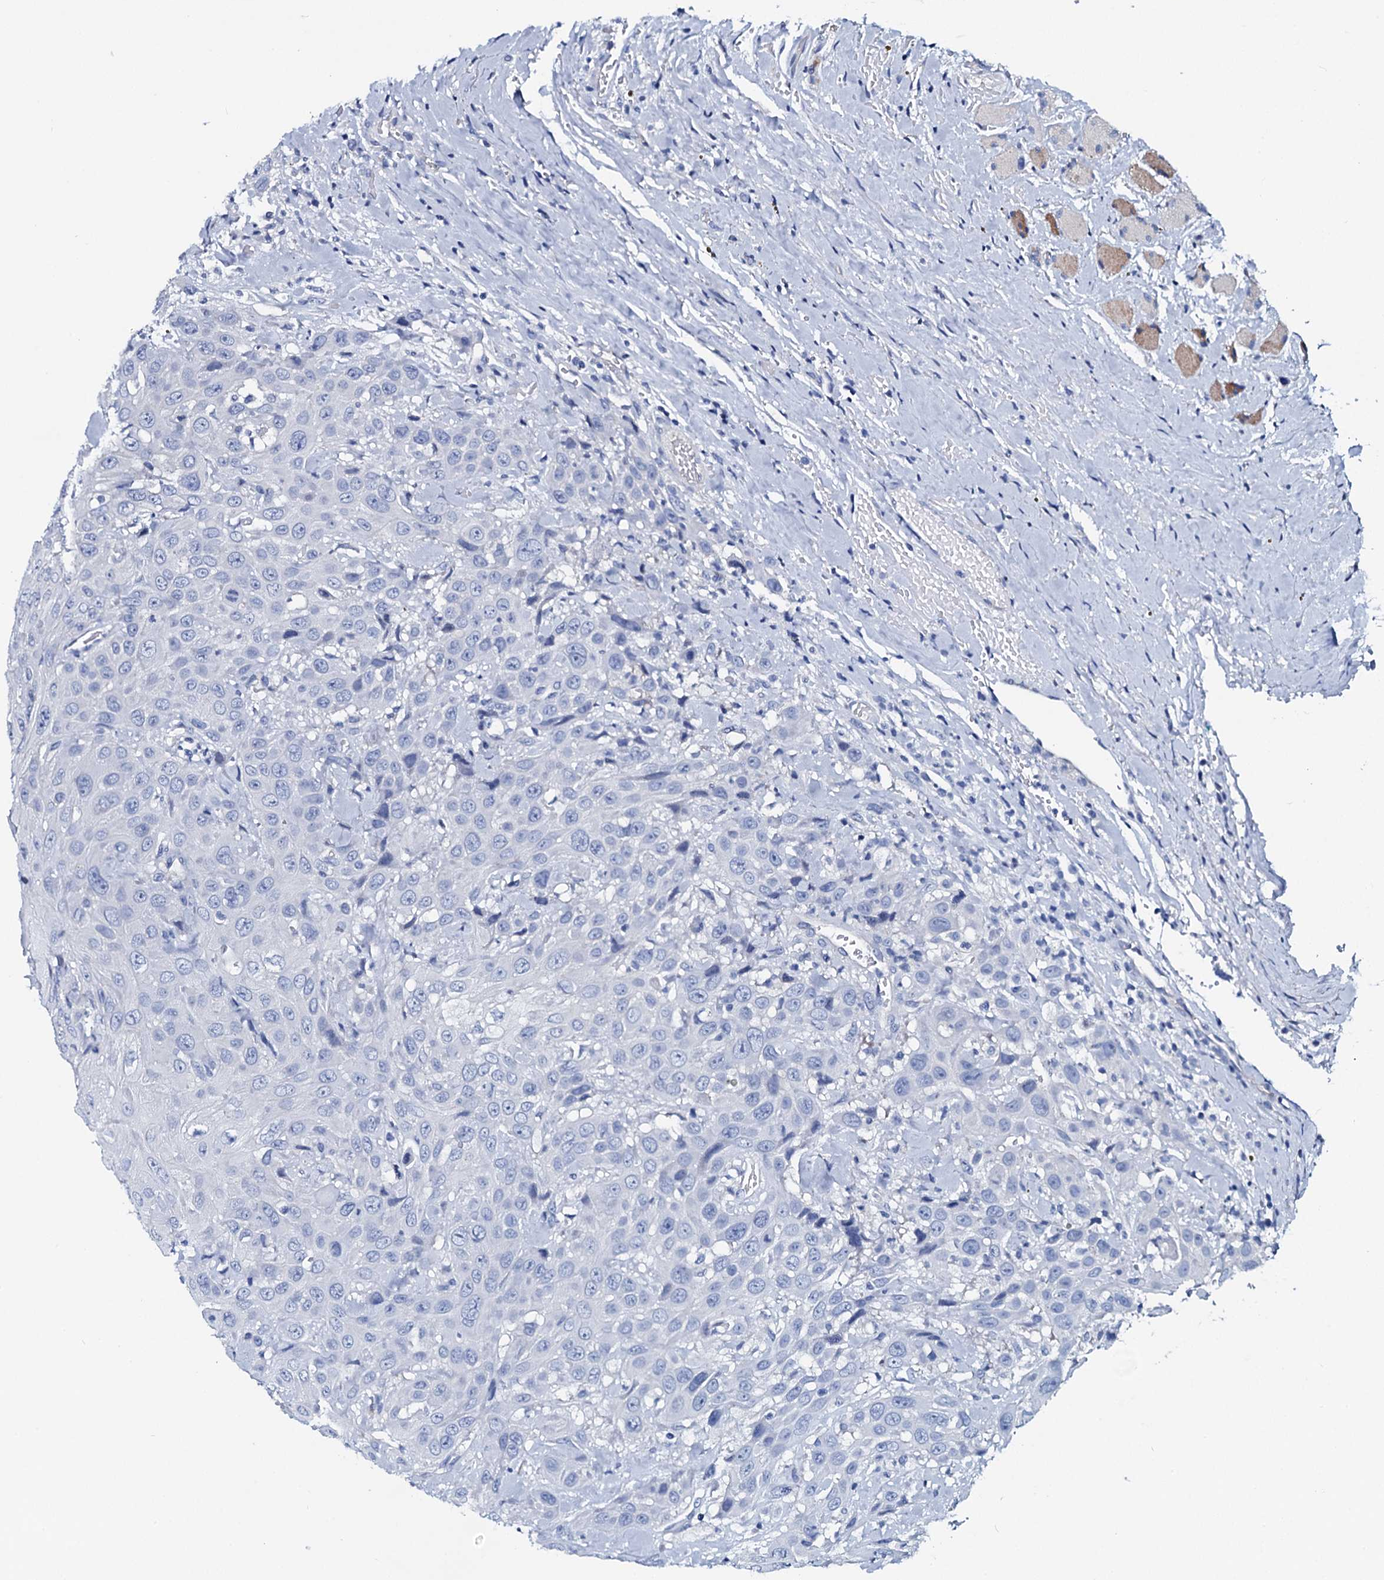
{"staining": {"intensity": "negative", "quantity": "none", "location": "none"}, "tissue": "head and neck cancer", "cell_type": "Tumor cells", "image_type": "cancer", "snomed": [{"axis": "morphology", "description": "Squamous cell carcinoma, NOS"}, {"axis": "topography", "description": "Head-Neck"}], "caption": "Protein analysis of squamous cell carcinoma (head and neck) demonstrates no significant staining in tumor cells.", "gene": "GYS2", "patient": {"sex": "male", "age": 81}}